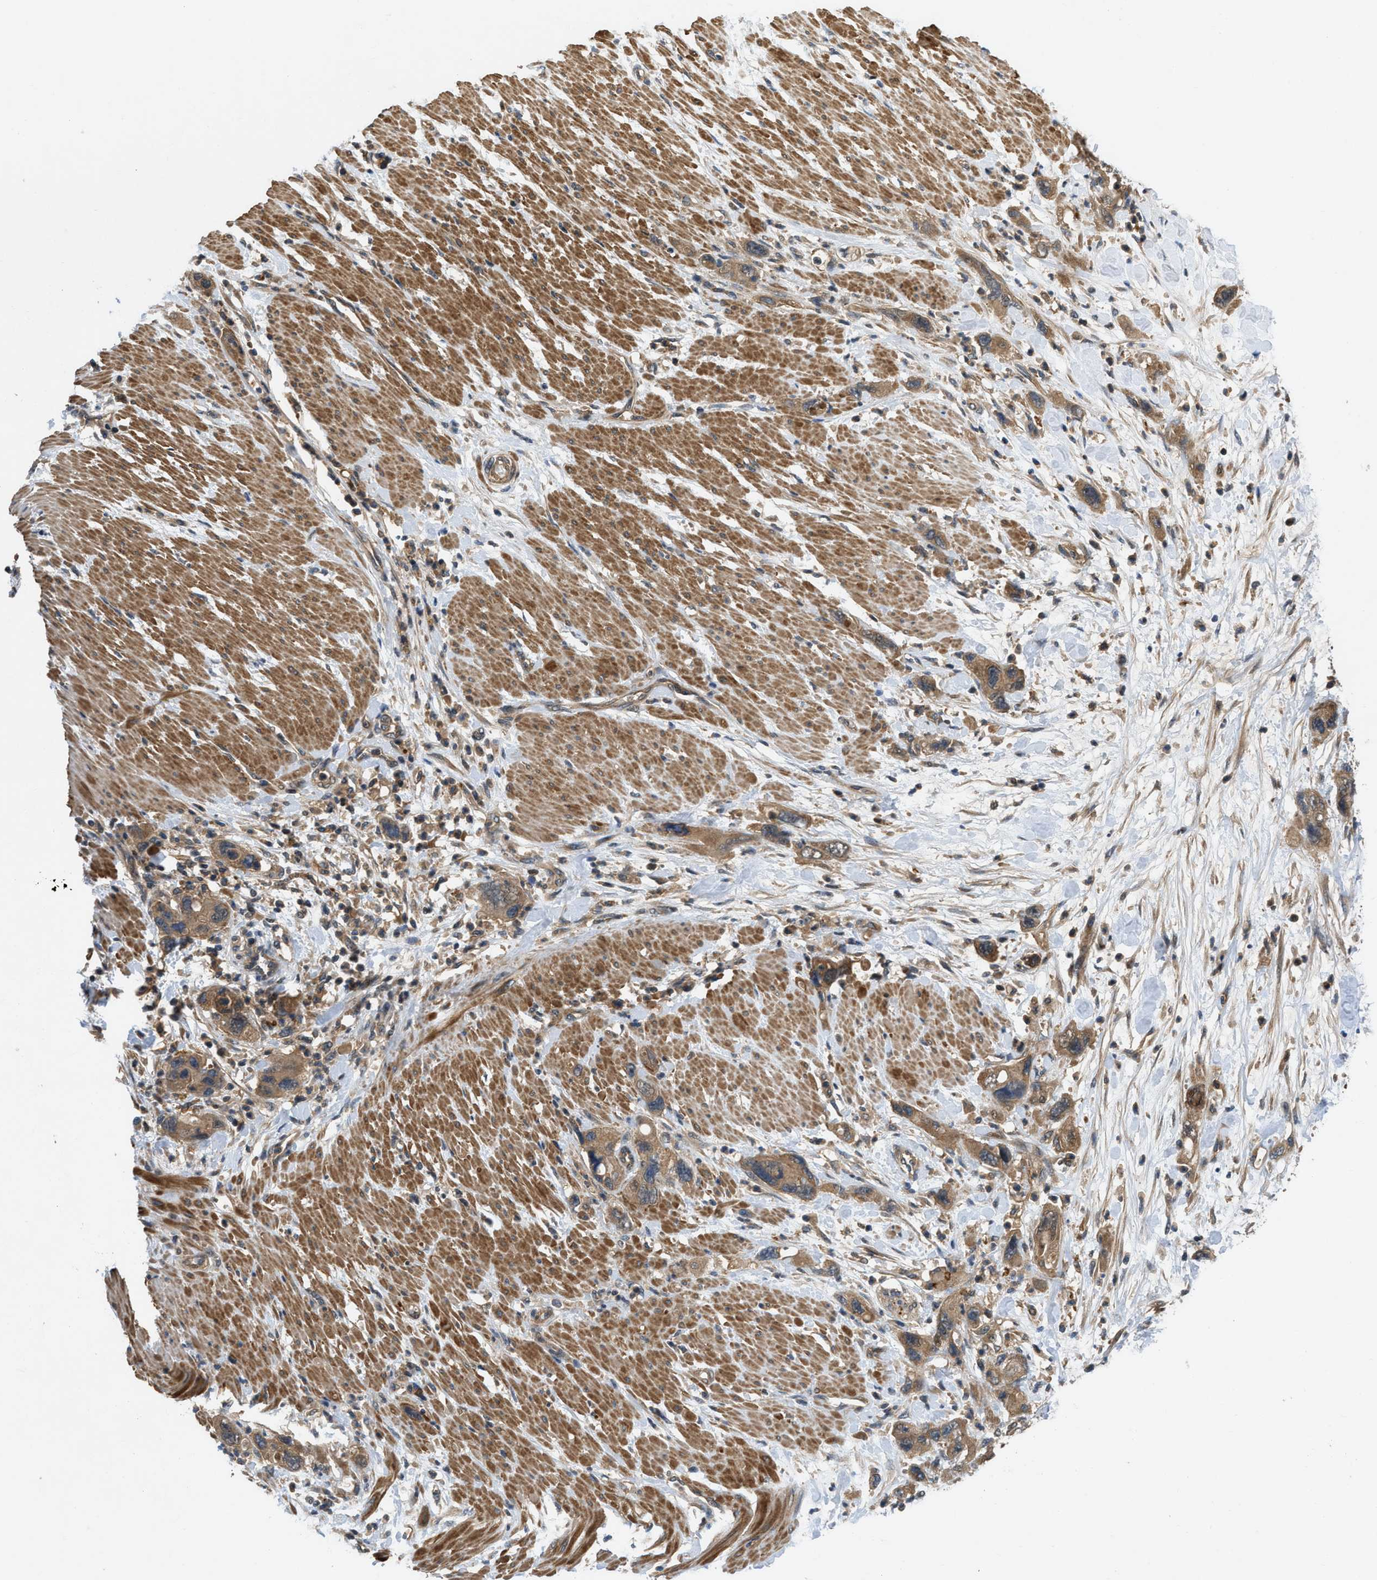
{"staining": {"intensity": "moderate", "quantity": ">75%", "location": "cytoplasmic/membranous"}, "tissue": "pancreatic cancer", "cell_type": "Tumor cells", "image_type": "cancer", "snomed": [{"axis": "morphology", "description": "Normal tissue, NOS"}, {"axis": "morphology", "description": "Adenocarcinoma, NOS"}, {"axis": "topography", "description": "Pancreas"}], "caption": "Adenocarcinoma (pancreatic) stained for a protein reveals moderate cytoplasmic/membranous positivity in tumor cells.", "gene": "GPR31", "patient": {"sex": "female", "age": 71}}